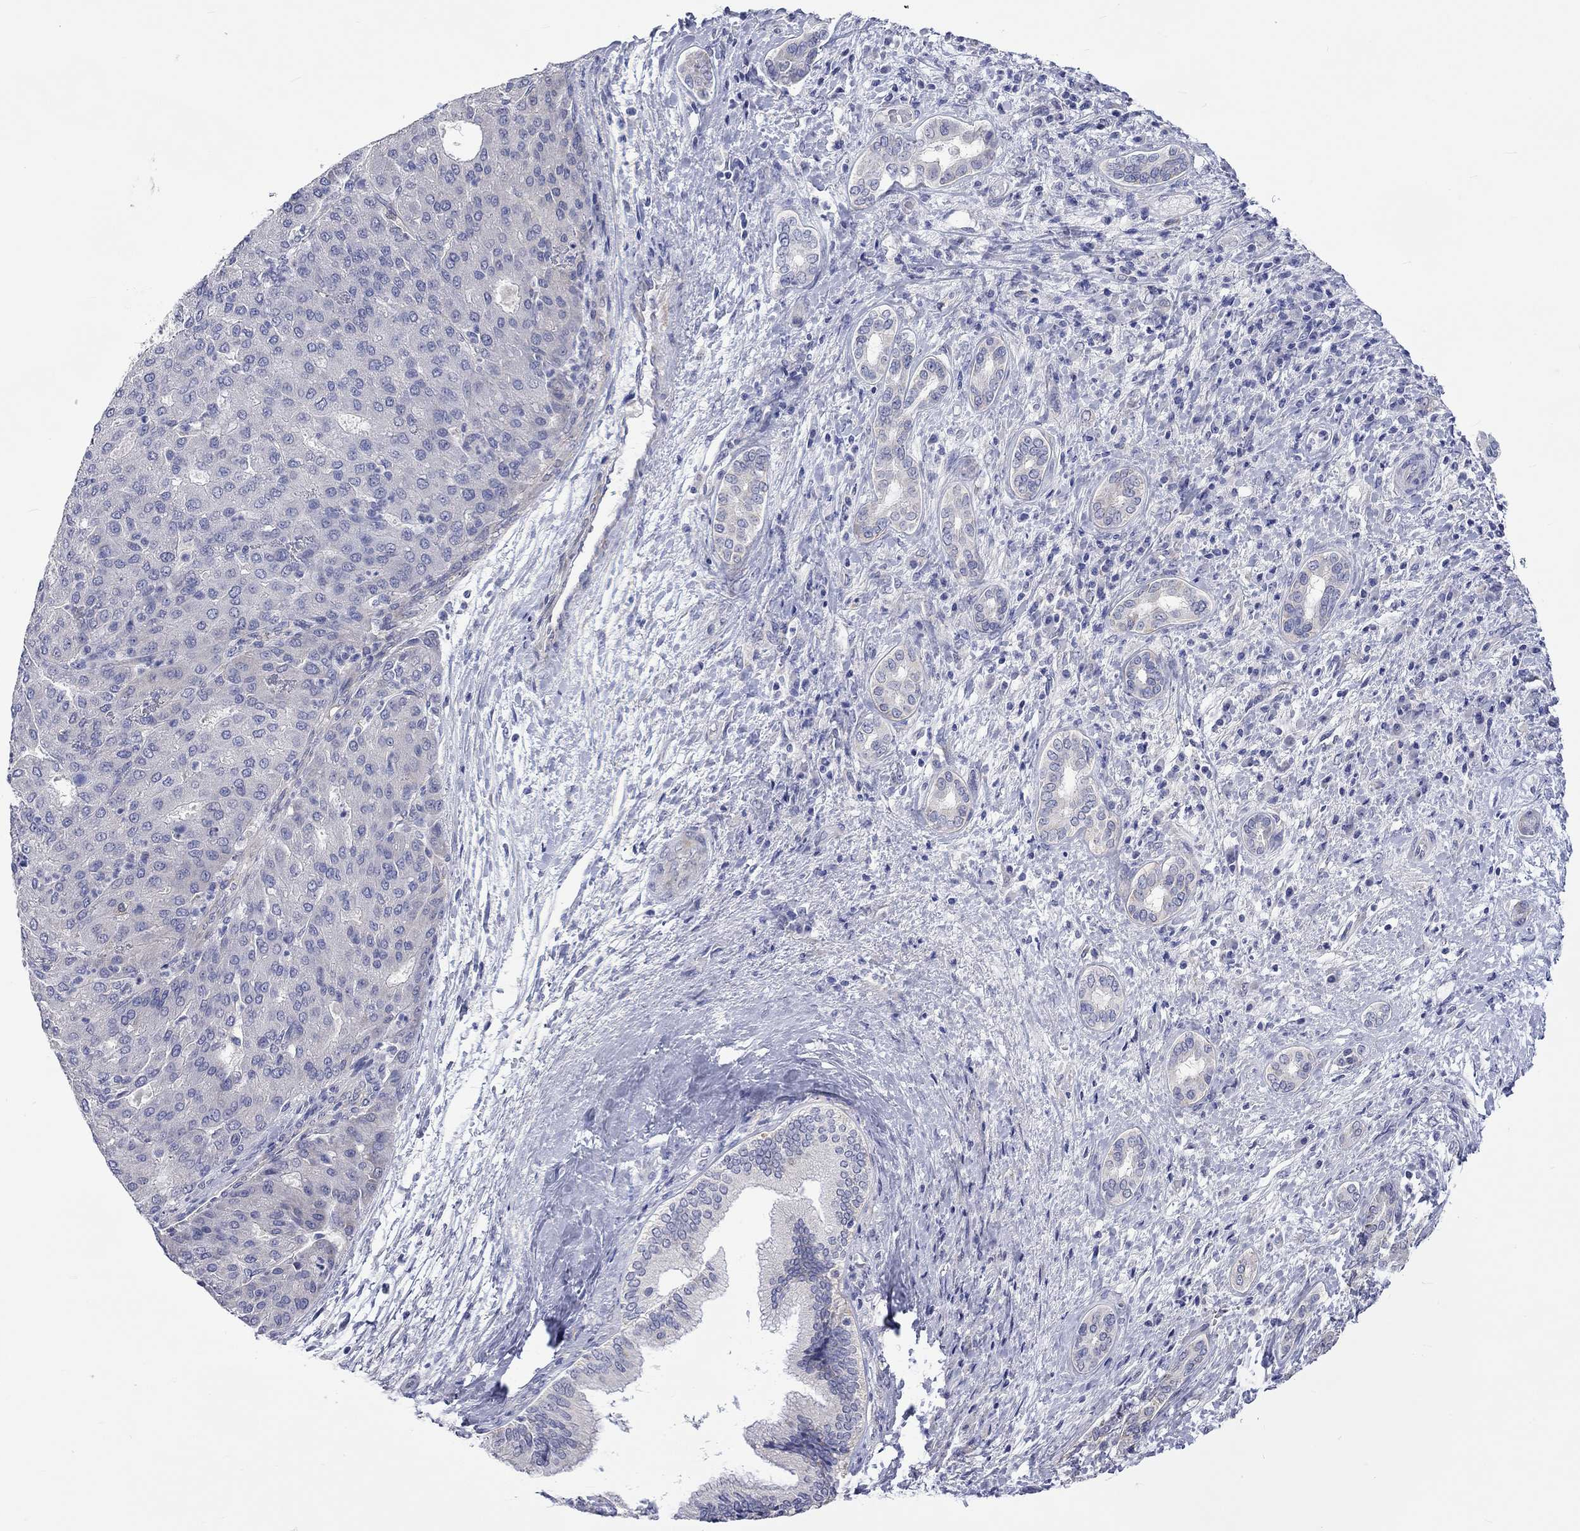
{"staining": {"intensity": "negative", "quantity": "none", "location": "none"}, "tissue": "liver cancer", "cell_type": "Tumor cells", "image_type": "cancer", "snomed": [{"axis": "morphology", "description": "Carcinoma, Hepatocellular, NOS"}, {"axis": "topography", "description": "Liver"}], "caption": "The image reveals no significant staining in tumor cells of liver cancer.", "gene": "CERS1", "patient": {"sex": "male", "age": 65}}